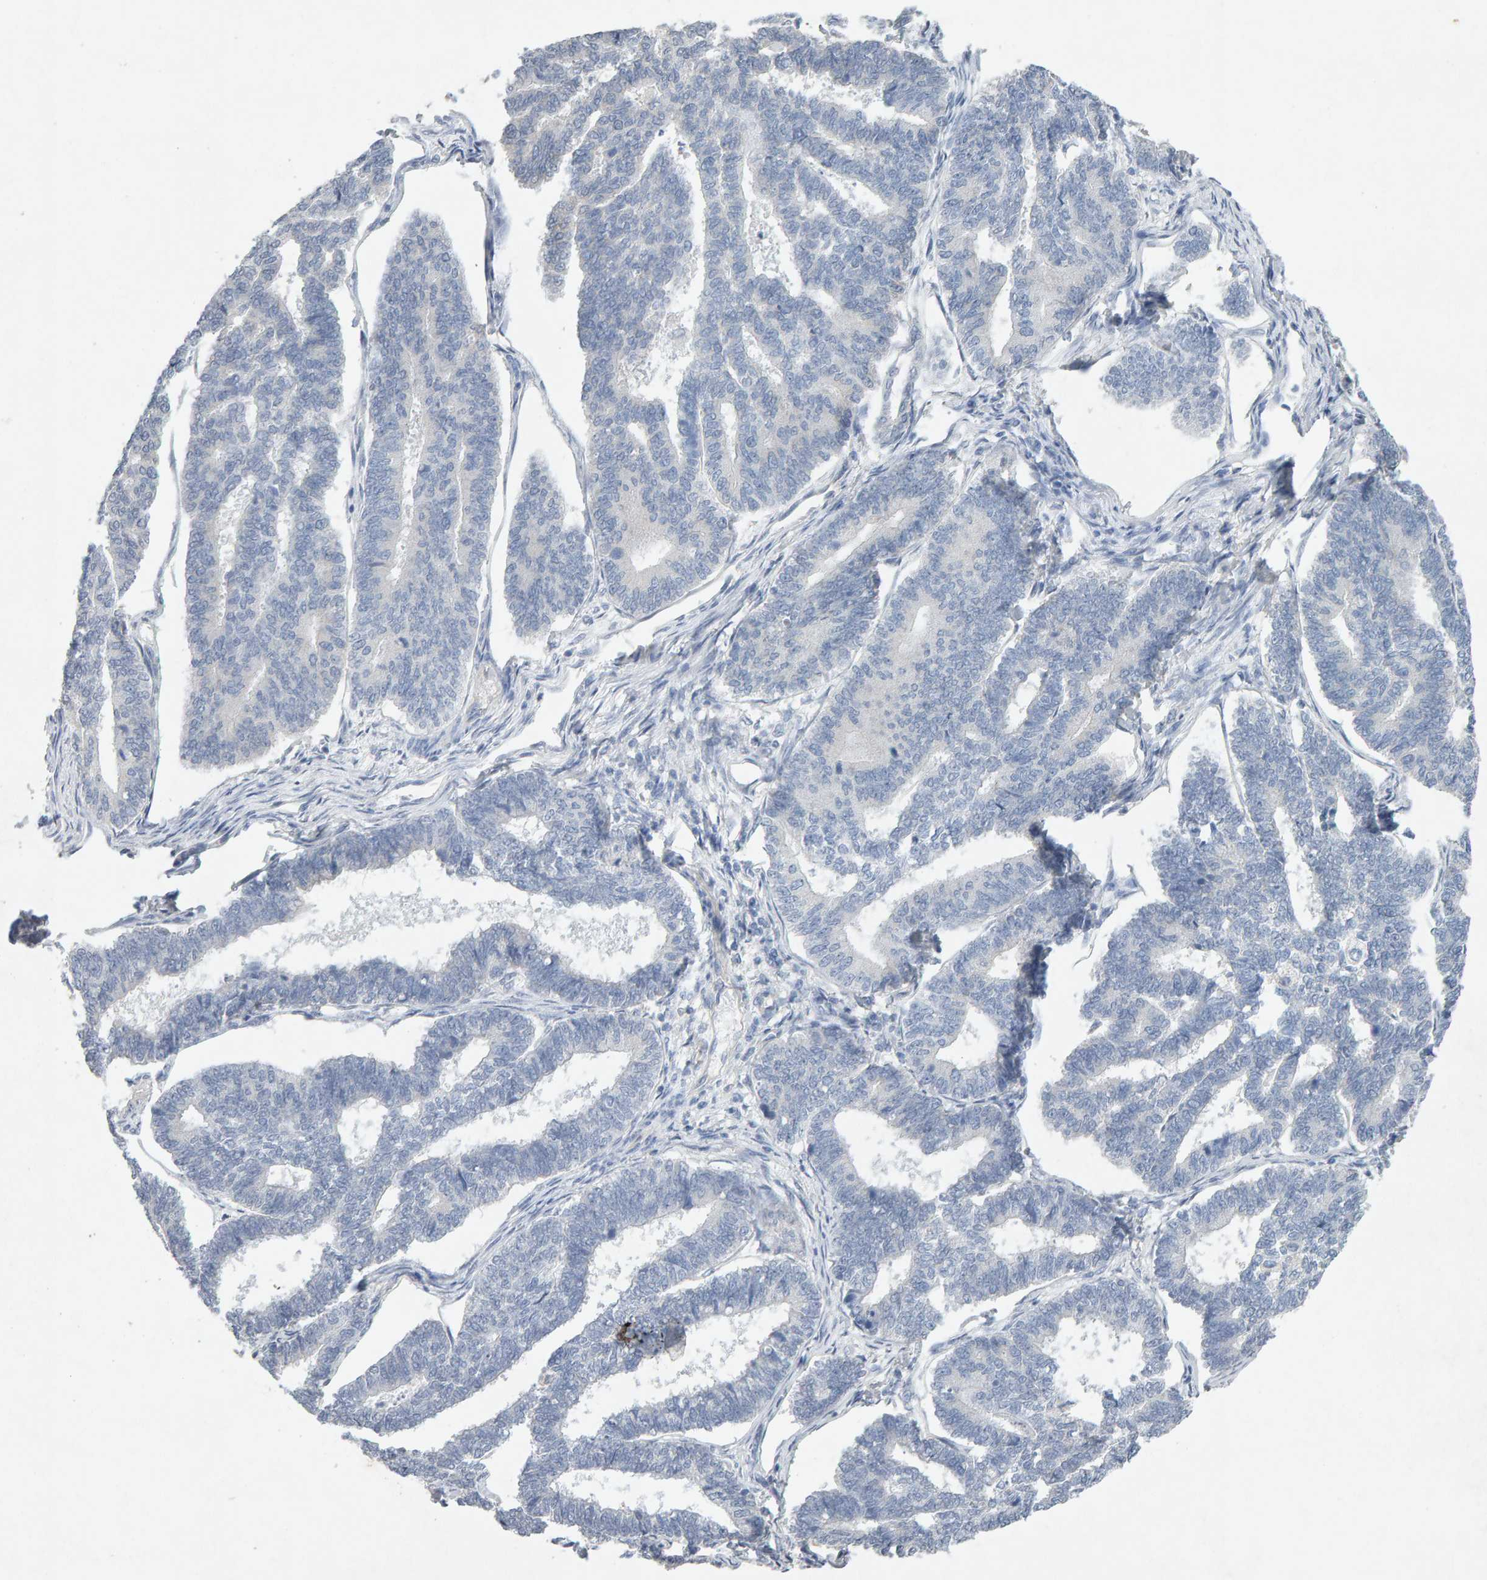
{"staining": {"intensity": "negative", "quantity": "none", "location": "none"}, "tissue": "endometrial cancer", "cell_type": "Tumor cells", "image_type": "cancer", "snomed": [{"axis": "morphology", "description": "Adenocarcinoma, NOS"}, {"axis": "topography", "description": "Endometrium"}], "caption": "Tumor cells show no significant expression in endometrial adenocarcinoma.", "gene": "PTPRM", "patient": {"sex": "female", "age": 70}}